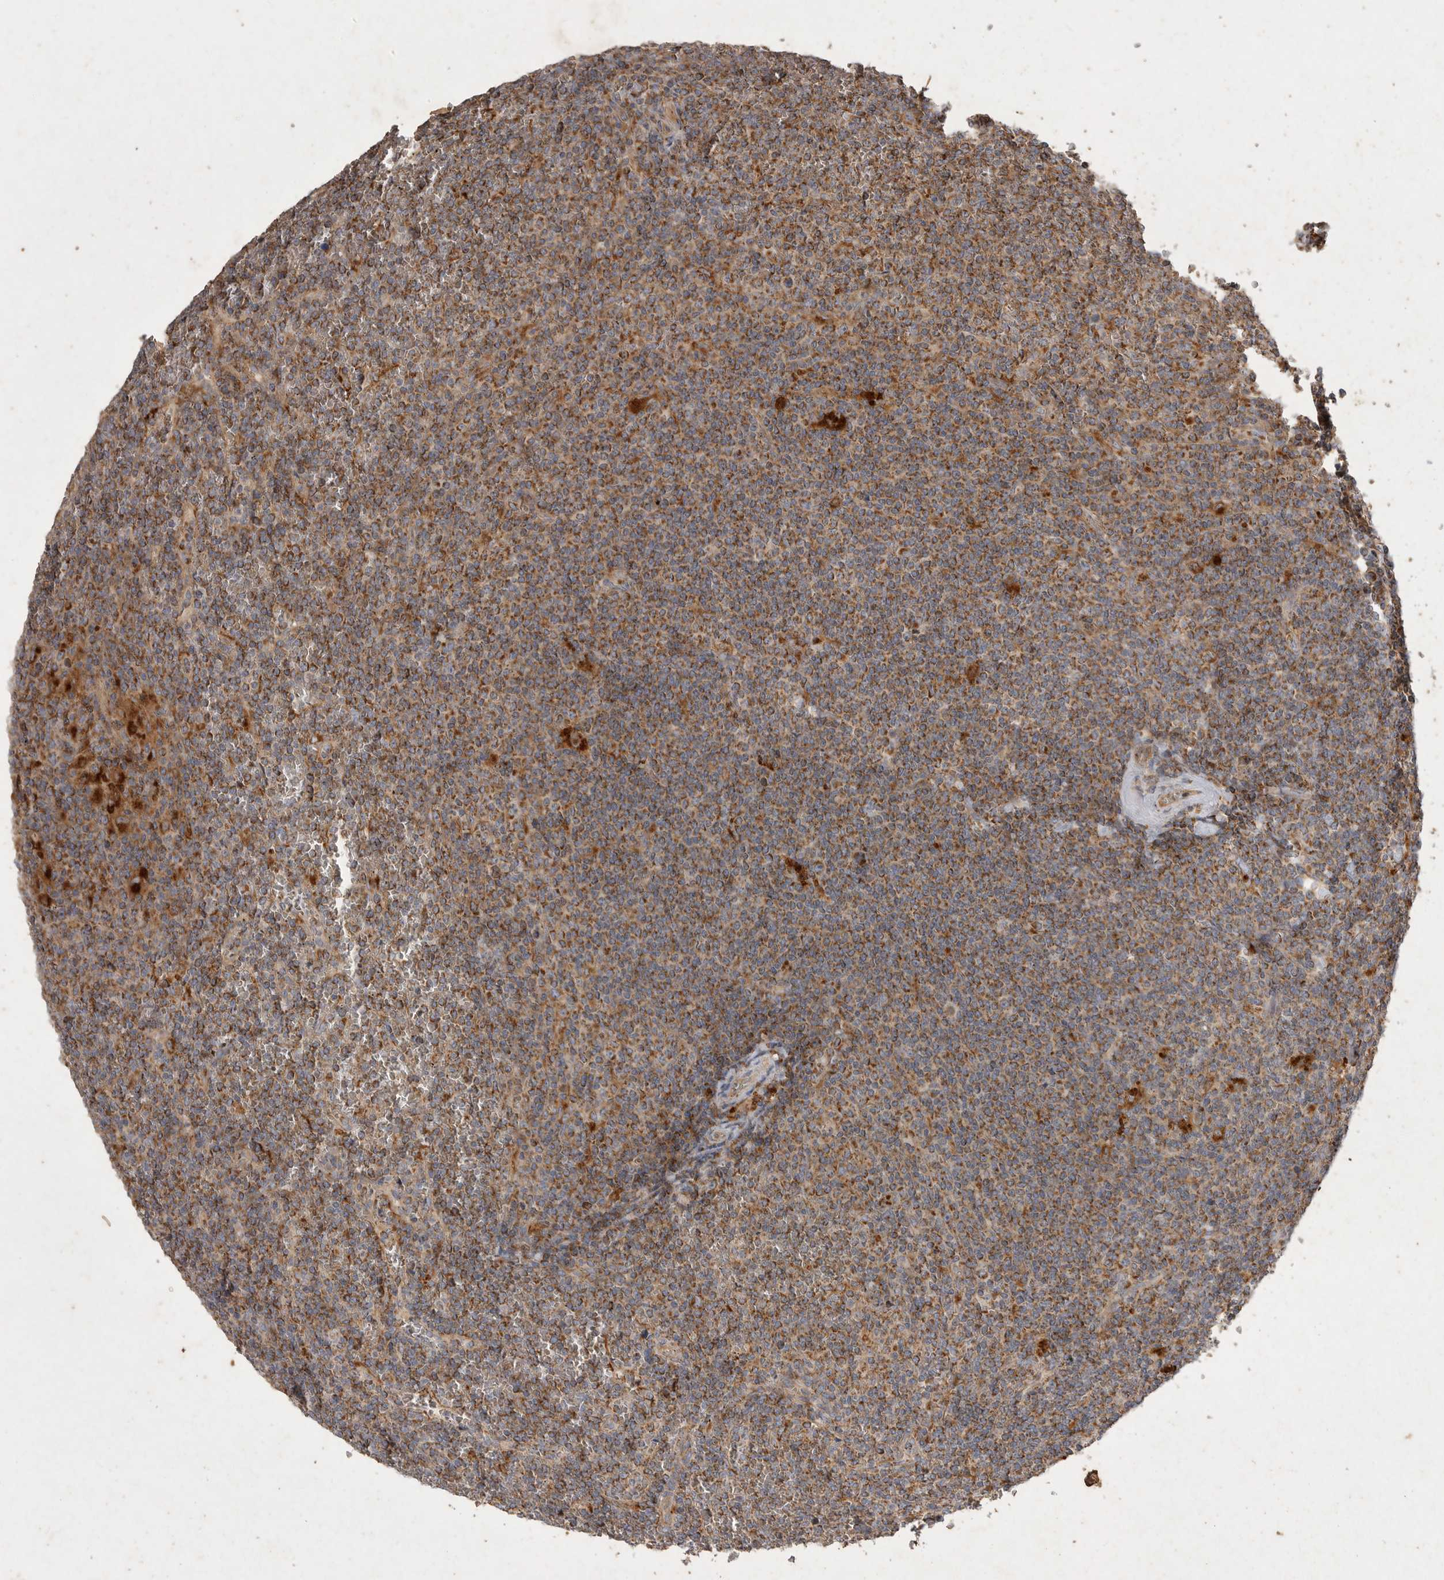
{"staining": {"intensity": "moderate", "quantity": ">75%", "location": "cytoplasmic/membranous"}, "tissue": "lymphoma", "cell_type": "Tumor cells", "image_type": "cancer", "snomed": [{"axis": "morphology", "description": "Malignant lymphoma, non-Hodgkin's type, Low grade"}, {"axis": "topography", "description": "Spleen"}], "caption": "This image shows immunohistochemistry staining of low-grade malignant lymphoma, non-Hodgkin's type, with medium moderate cytoplasmic/membranous expression in approximately >75% of tumor cells.", "gene": "MRPL41", "patient": {"sex": "female", "age": 19}}